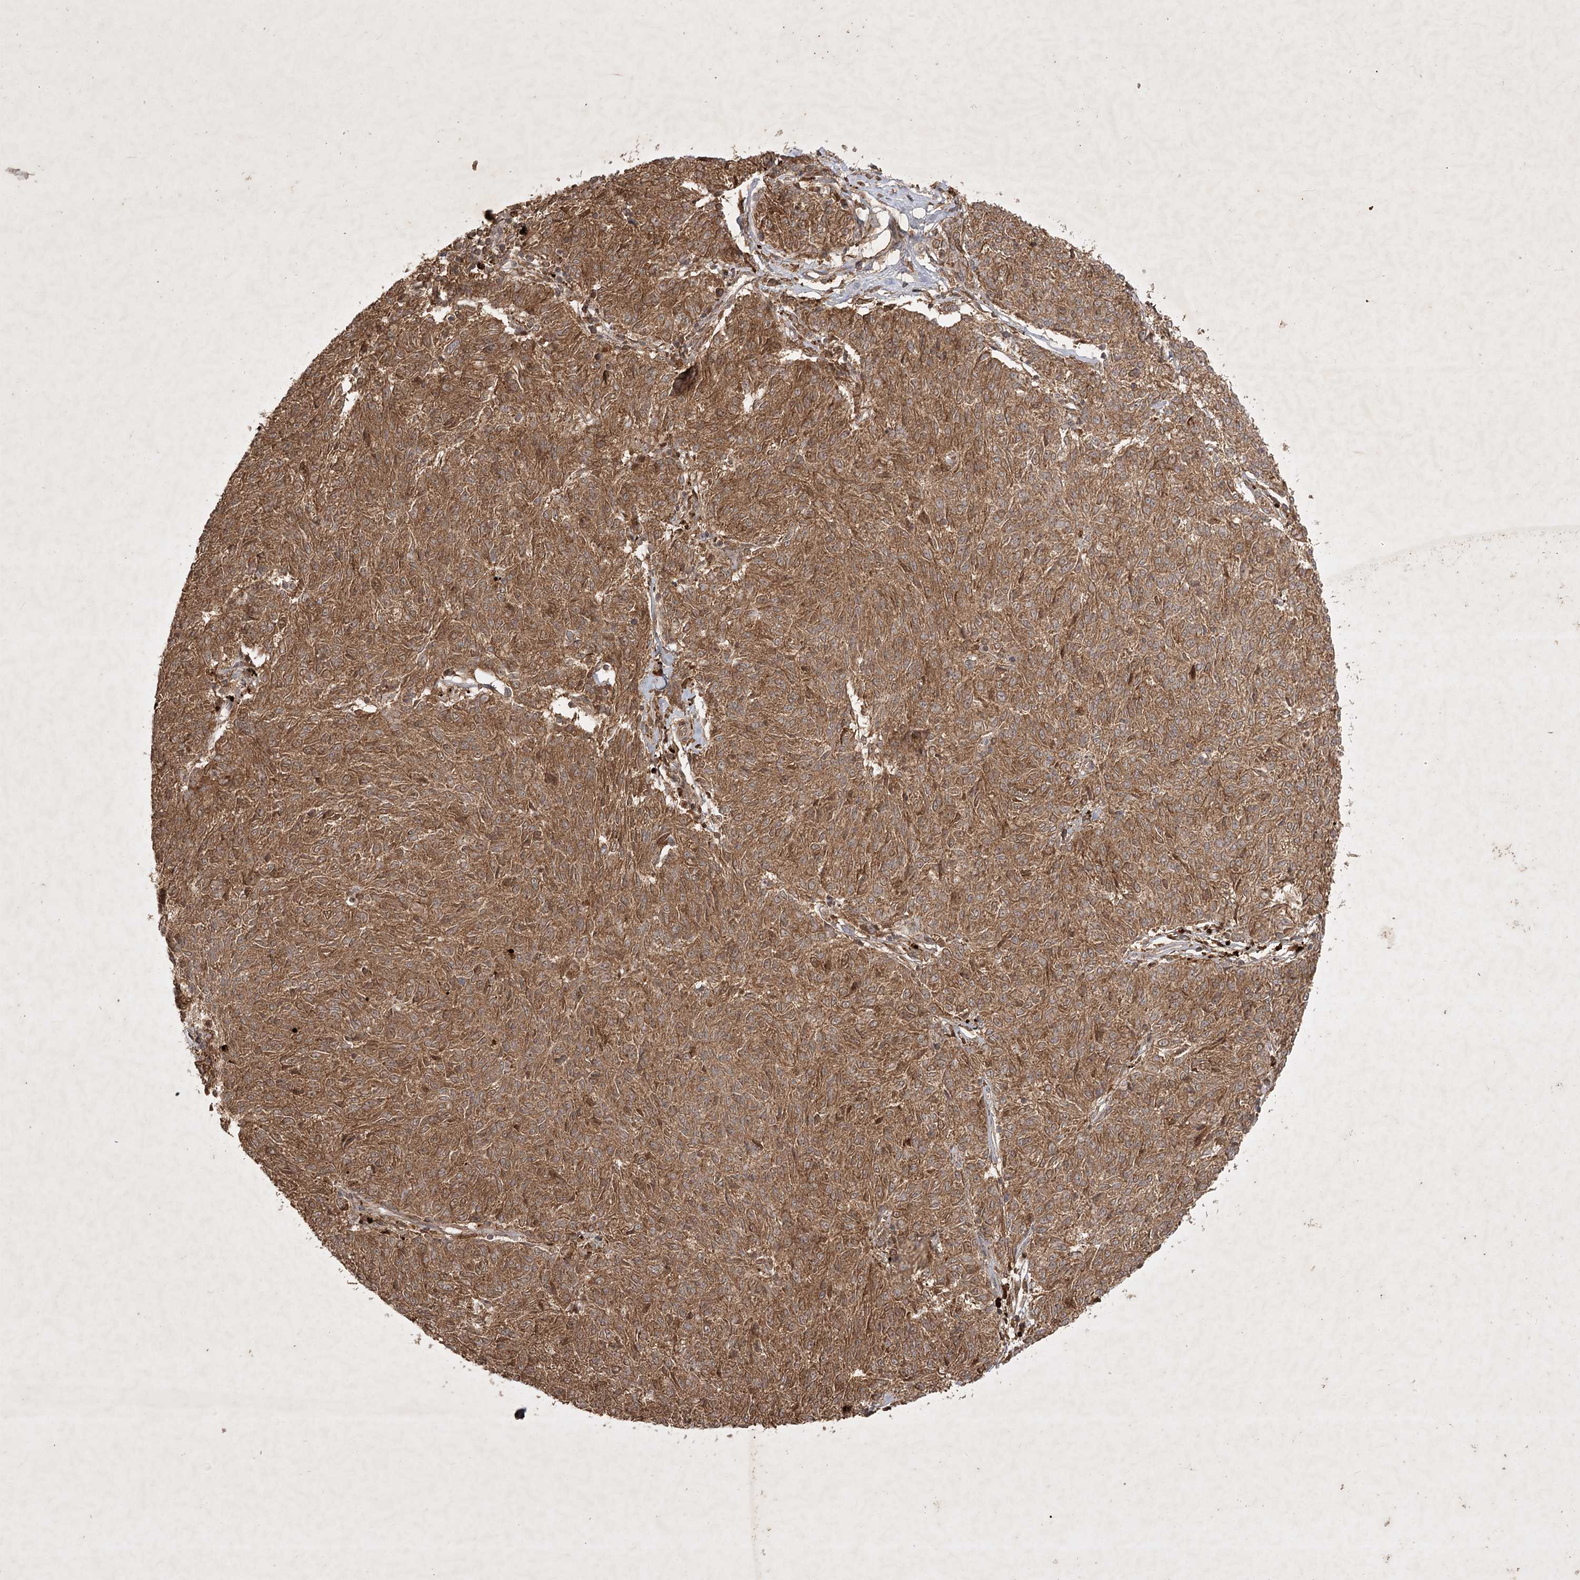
{"staining": {"intensity": "moderate", "quantity": ">75%", "location": "cytoplasmic/membranous"}, "tissue": "melanoma", "cell_type": "Tumor cells", "image_type": "cancer", "snomed": [{"axis": "morphology", "description": "Malignant melanoma, NOS"}, {"axis": "topography", "description": "Skin"}], "caption": "Immunohistochemistry of malignant melanoma reveals medium levels of moderate cytoplasmic/membranous staining in approximately >75% of tumor cells. The staining is performed using DAB (3,3'-diaminobenzidine) brown chromogen to label protein expression. The nuclei are counter-stained blue using hematoxylin.", "gene": "ARL13A", "patient": {"sex": "female", "age": 72}}